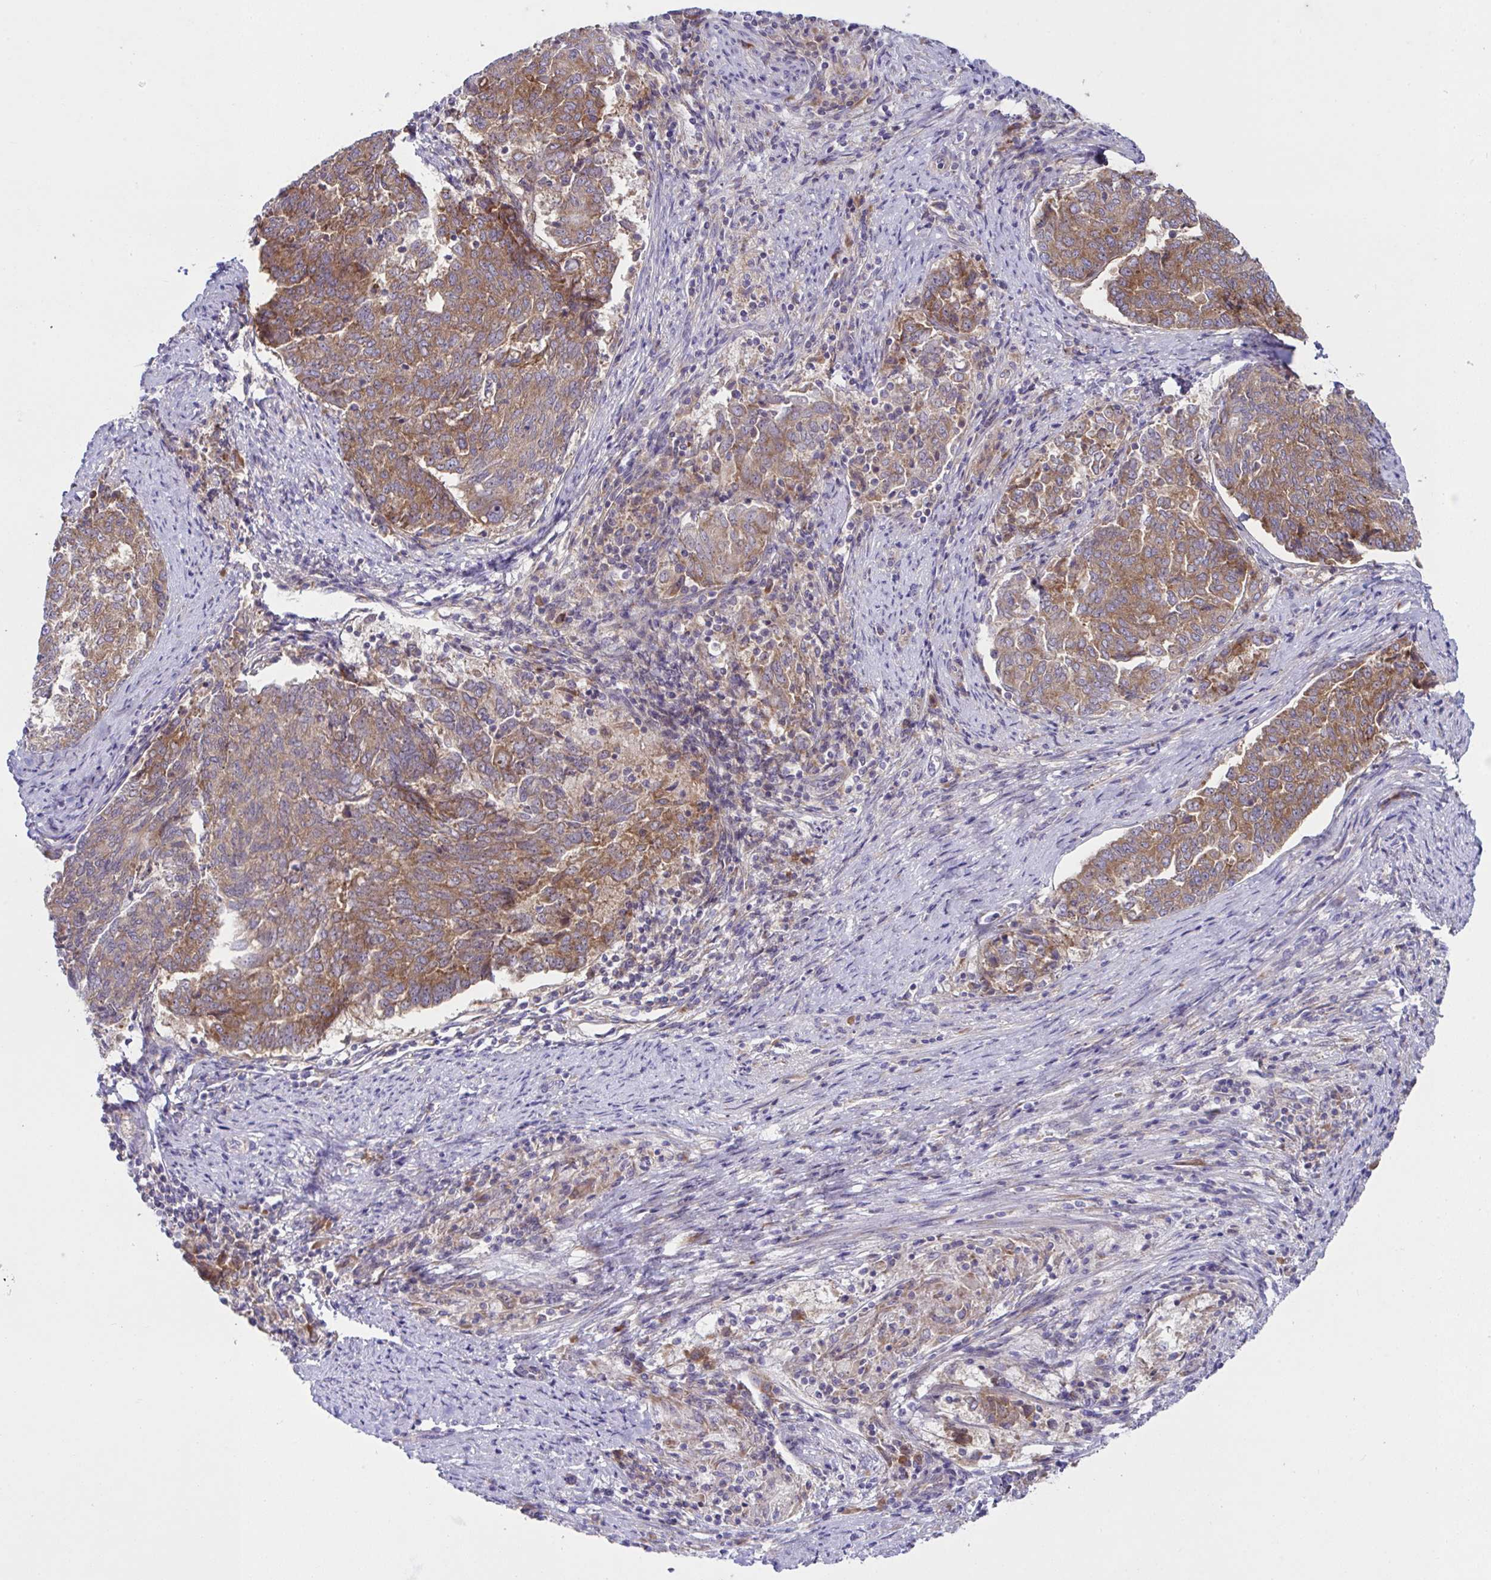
{"staining": {"intensity": "moderate", "quantity": ">75%", "location": "cytoplasmic/membranous"}, "tissue": "endometrial cancer", "cell_type": "Tumor cells", "image_type": "cancer", "snomed": [{"axis": "morphology", "description": "Adenocarcinoma, NOS"}, {"axis": "topography", "description": "Endometrium"}], "caption": "Immunohistochemical staining of human adenocarcinoma (endometrial) exhibits moderate cytoplasmic/membranous protein staining in about >75% of tumor cells.", "gene": "FAU", "patient": {"sex": "female", "age": 80}}